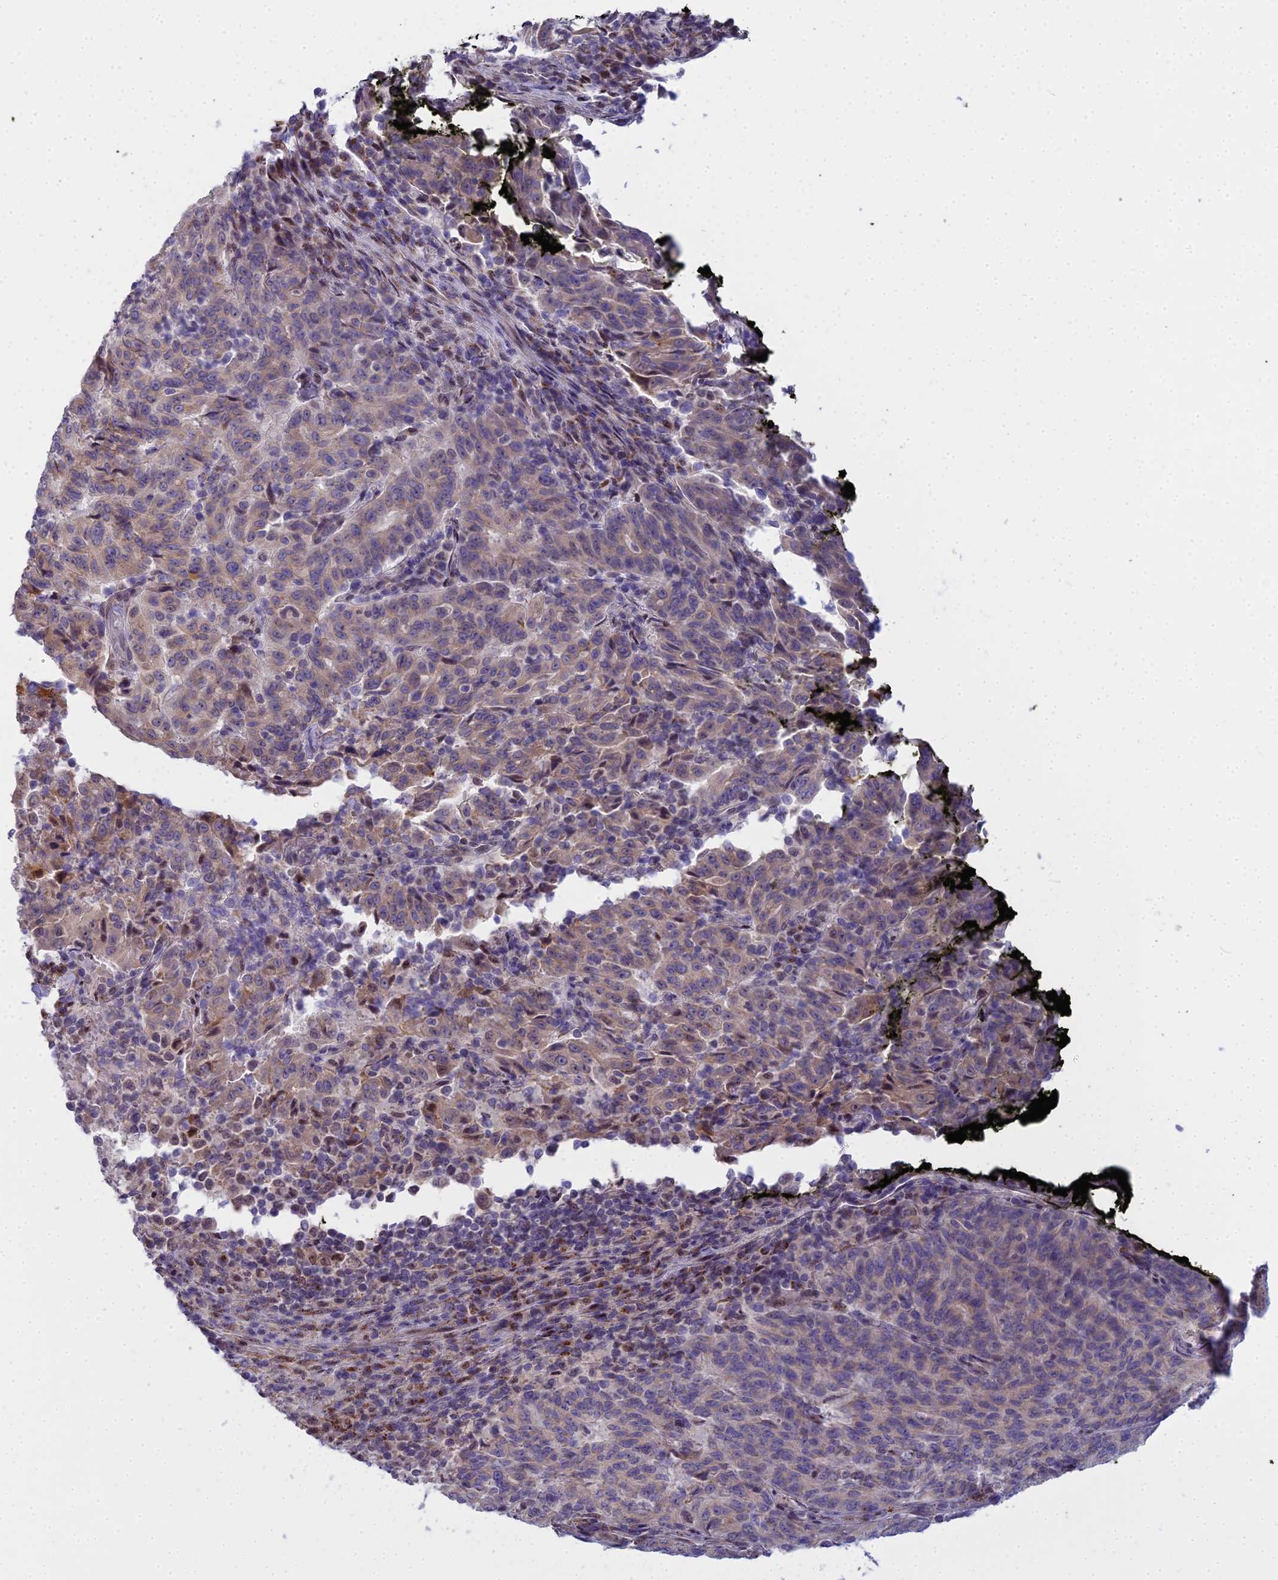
{"staining": {"intensity": "weak", "quantity": "<25%", "location": "cytoplasmic/membranous"}, "tissue": "pancreatic cancer", "cell_type": "Tumor cells", "image_type": "cancer", "snomed": [{"axis": "morphology", "description": "Adenocarcinoma, NOS"}, {"axis": "topography", "description": "Pancreas"}], "caption": "Immunohistochemistry of pancreatic adenocarcinoma displays no positivity in tumor cells.", "gene": "WDPCP", "patient": {"sex": "male", "age": 63}}